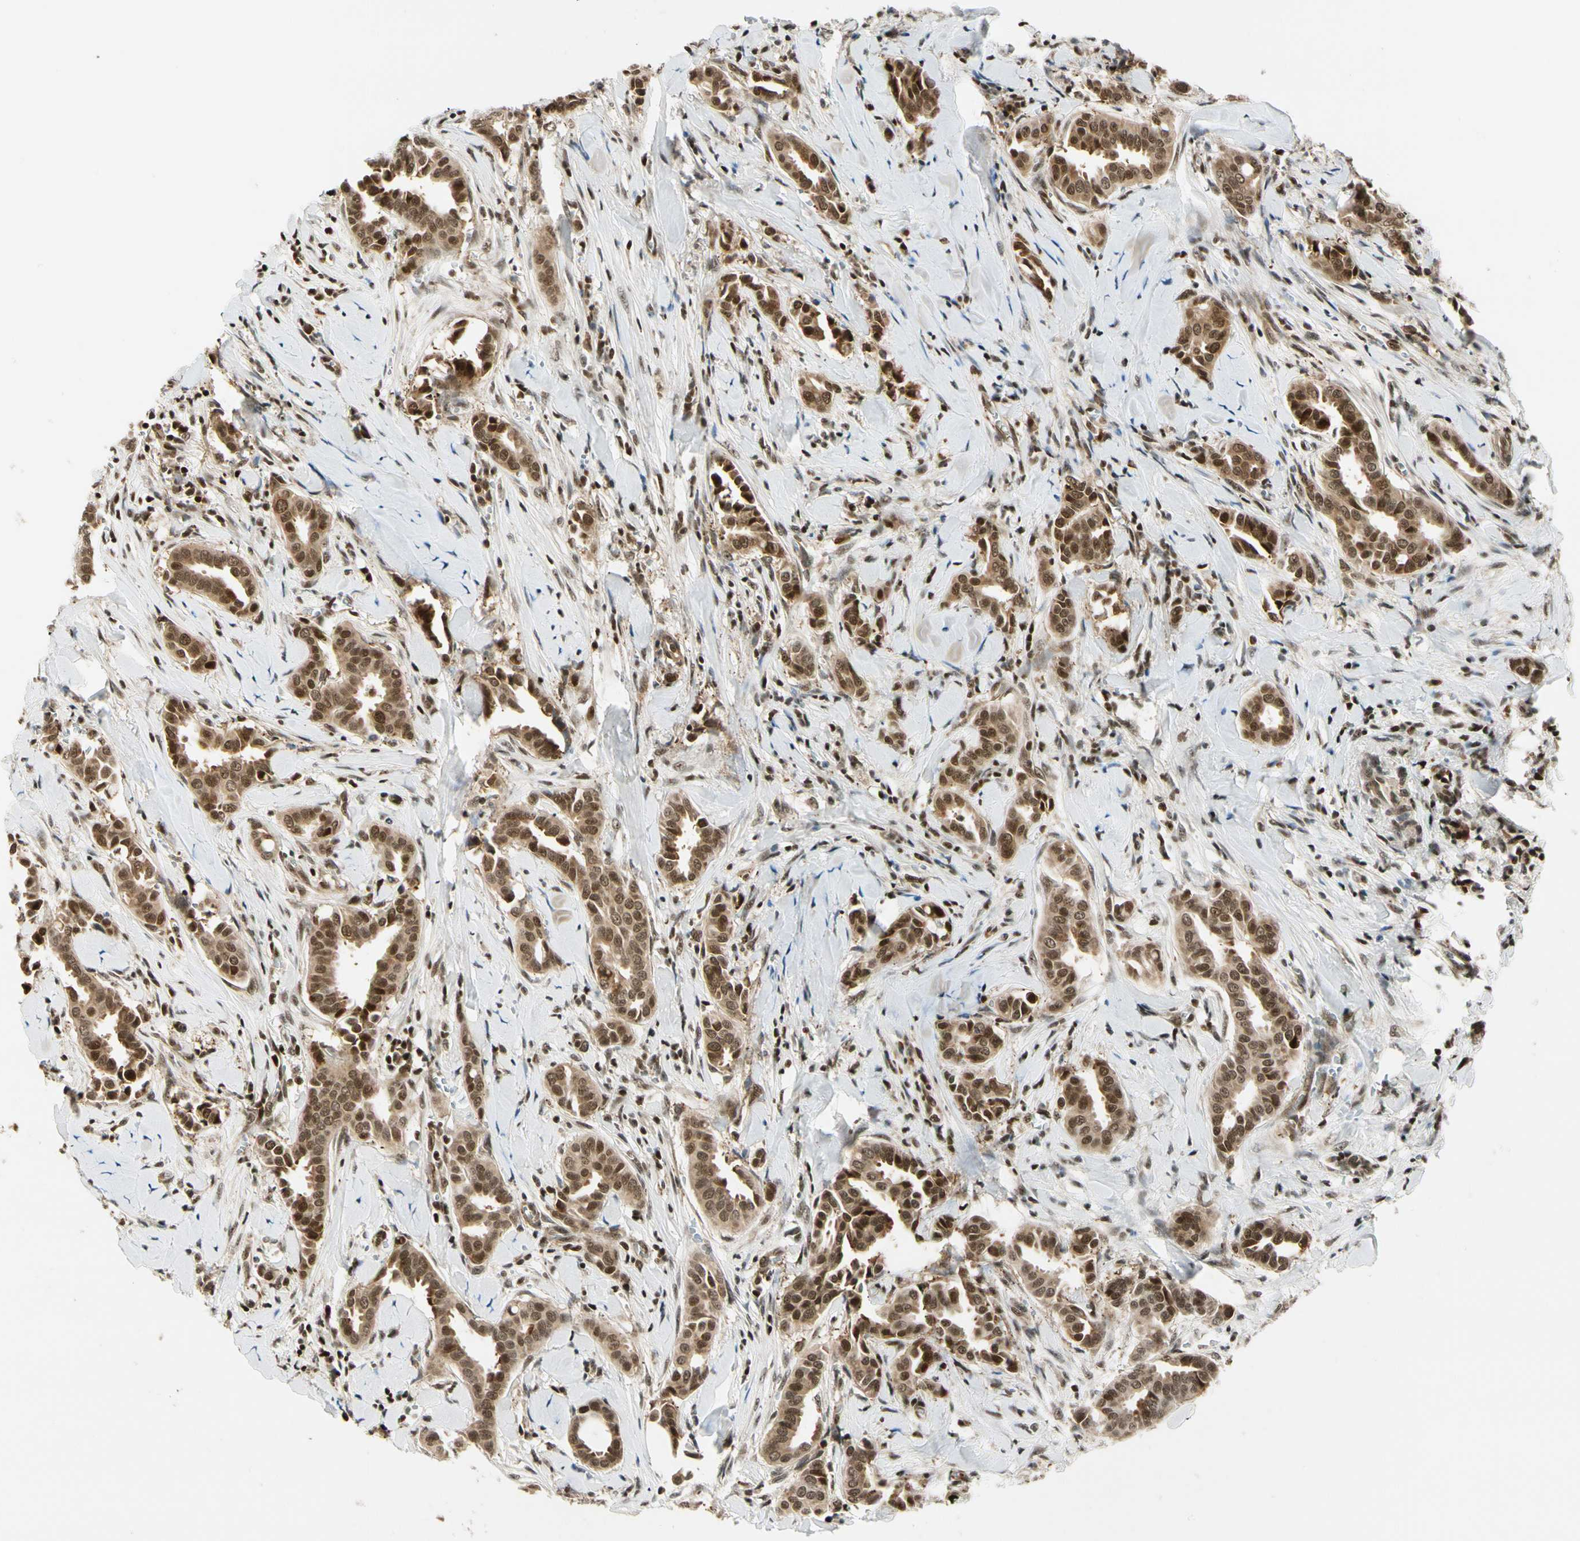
{"staining": {"intensity": "strong", "quantity": ">75%", "location": "cytoplasmic/membranous,nuclear"}, "tissue": "head and neck cancer", "cell_type": "Tumor cells", "image_type": "cancer", "snomed": [{"axis": "morphology", "description": "Adenocarcinoma, NOS"}, {"axis": "topography", "description": "Salivary gland"}, {"axis": "topography", "description": "Head-Neck"}], "caption": "A brown stain shows strong cytoplasmic/membranous and nuclear staining of a protein in head and neck cancer tumor cells.", "gene": "DAXX", "patient": {"sex": "female", "age": 59}}